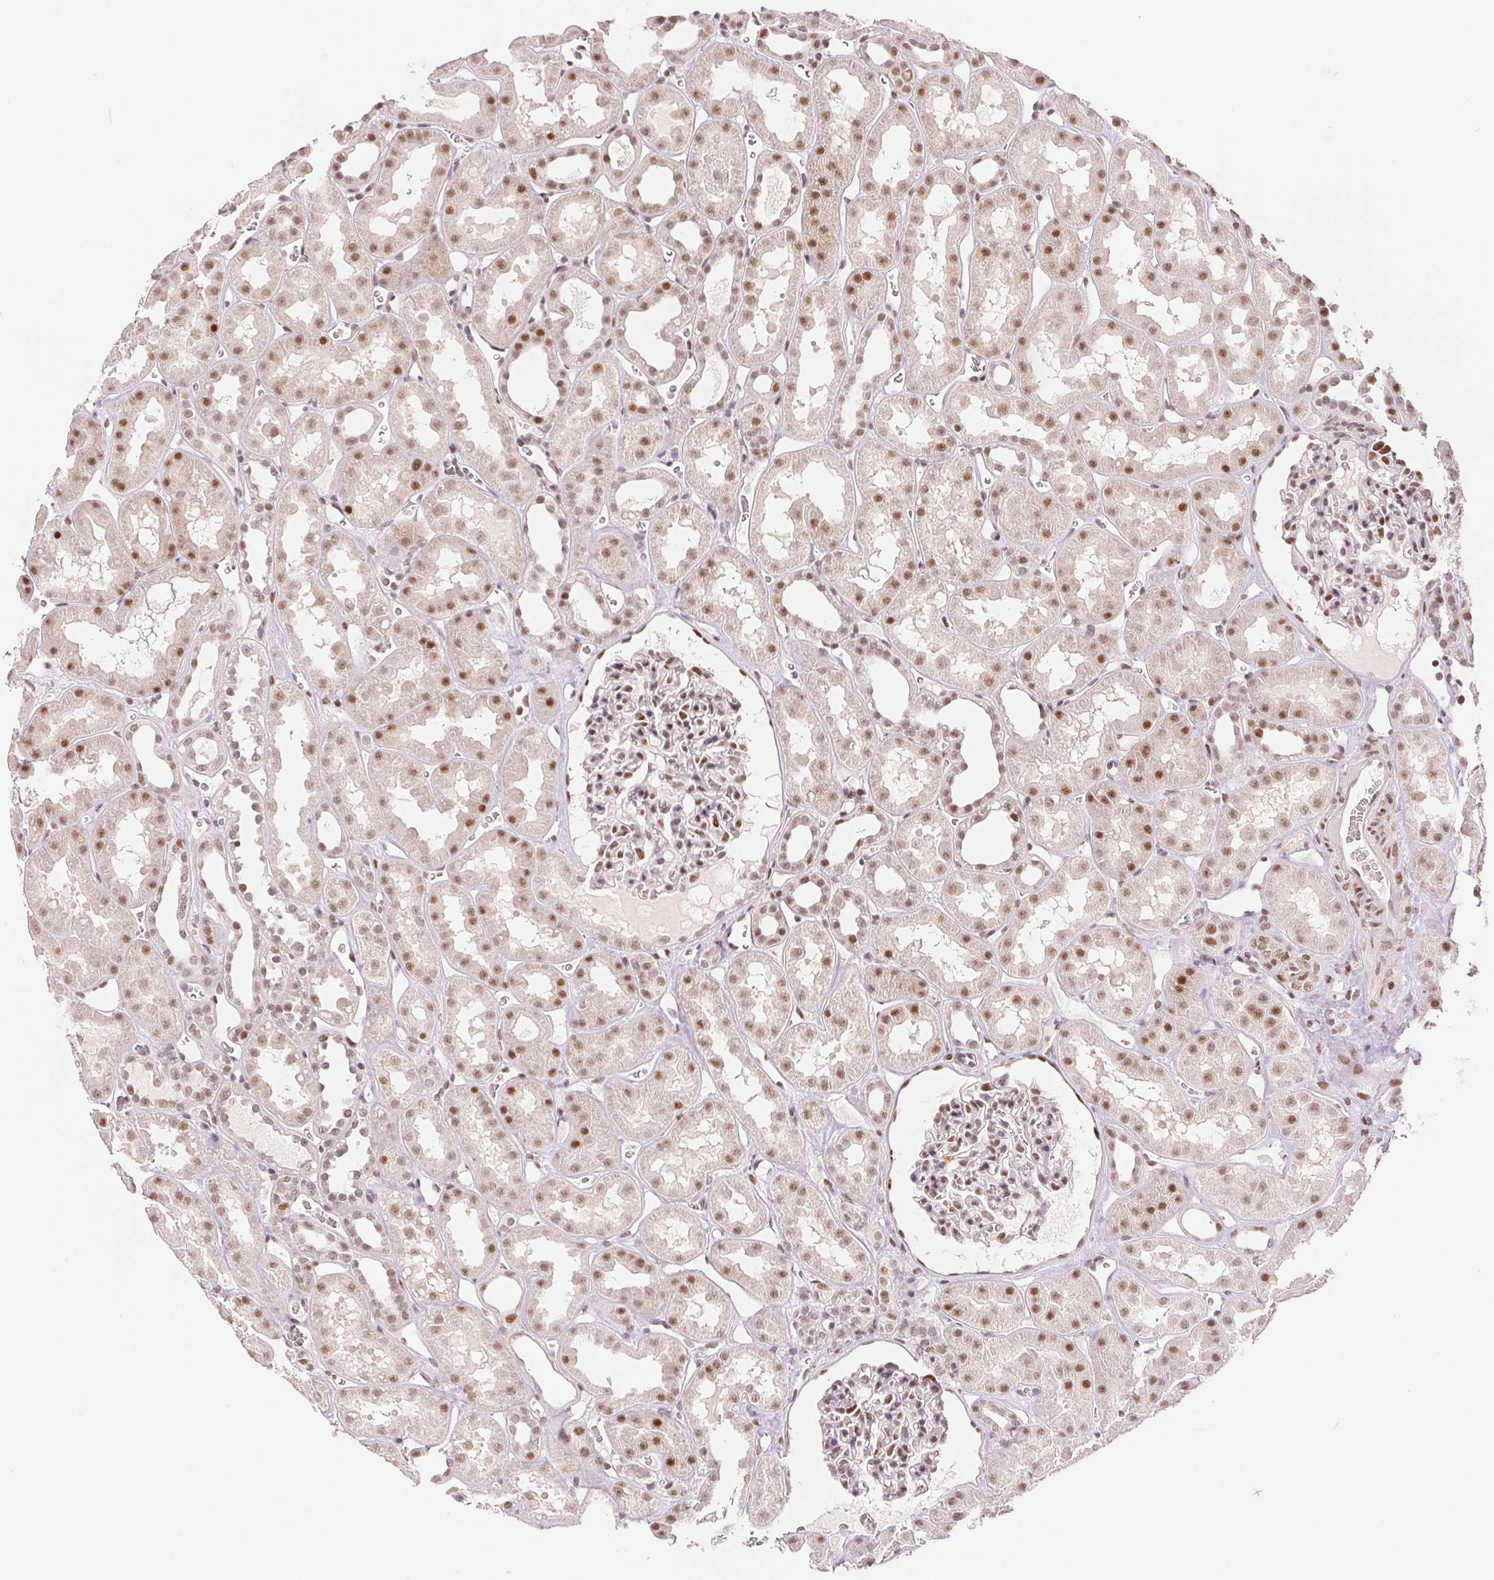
{"staining": {"intensity": "moderate", "quantity": ">75%", "location": "nuclear"}, "tissue": "kidney", "cell_type": "Cells in glomeruli", "image_type": "normal", "snomed": [{"axis": "morphology", "description": "Normal tissue, NOS"}, {"axis": "topography", "description": "Kidney"}], "caption": "Immunohistochemical staining of benign human kidney reveals moderate nuclear protein positivity in about >75% of cells in glomeruli.", "gene": "ZNF703", "patient": {"sex": "female", "age": 41}}